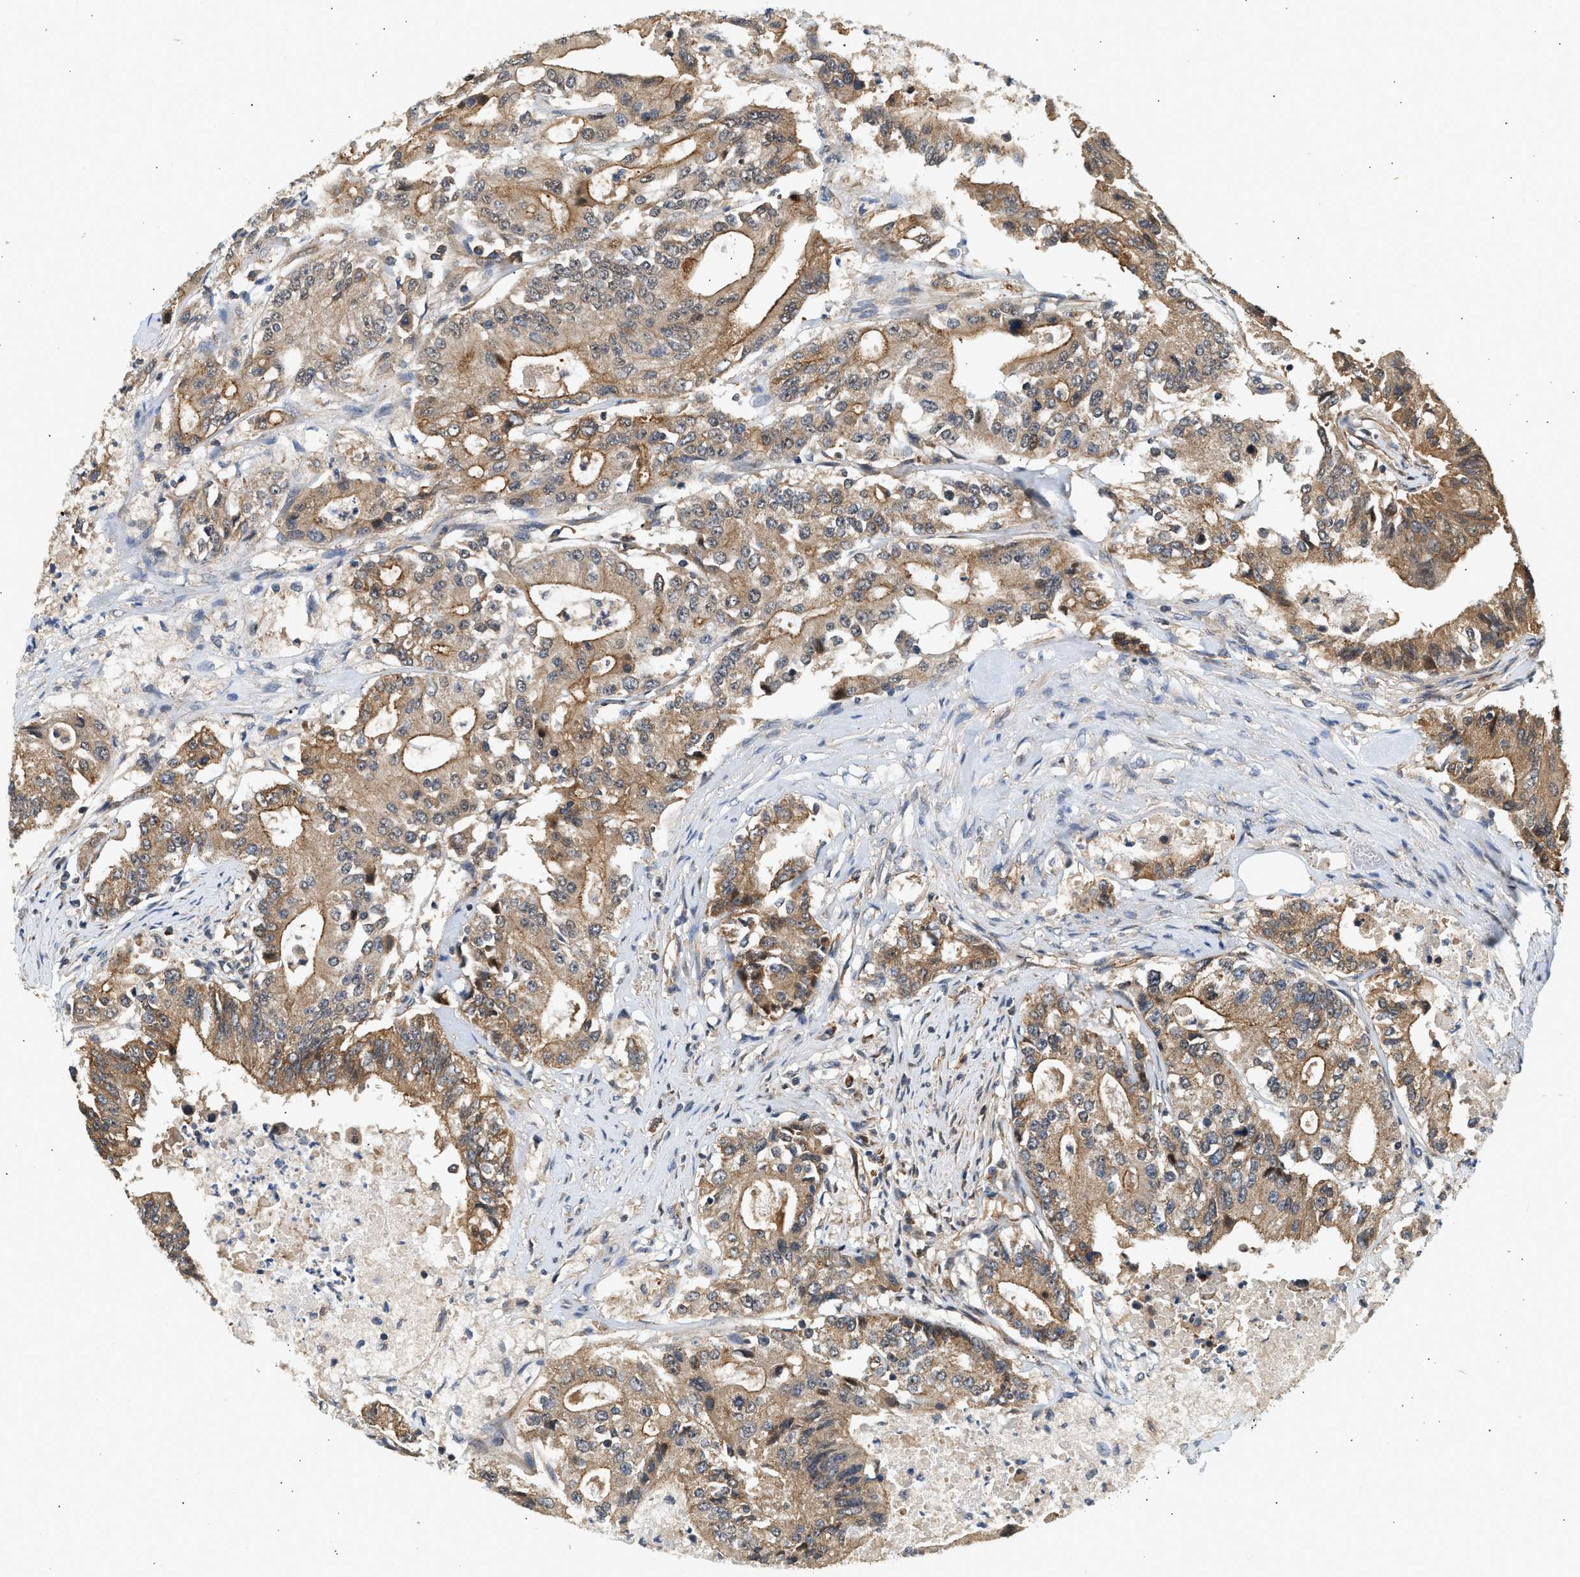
{"staining": {"intensity": "moderate", "quantity": ">75%", "location": "cytoplasmic/membranous"}, "tissue": "colorectal cancer", "cell_type": "Tumor cells", "image_type": "cancer", "snomed": [{"axis": "morphology", "description": "Adenocarcinoma, NOS"}, {"axis": "topography", "description": "Colon"}], "caption": "Tumor cells reveal medium levels of moderate cytoplasmic/membranous expression in about >75% of cells in human colorectal cancer.", "gene": "DUSP14", "patient": {"sex": "female", "age": 77}}